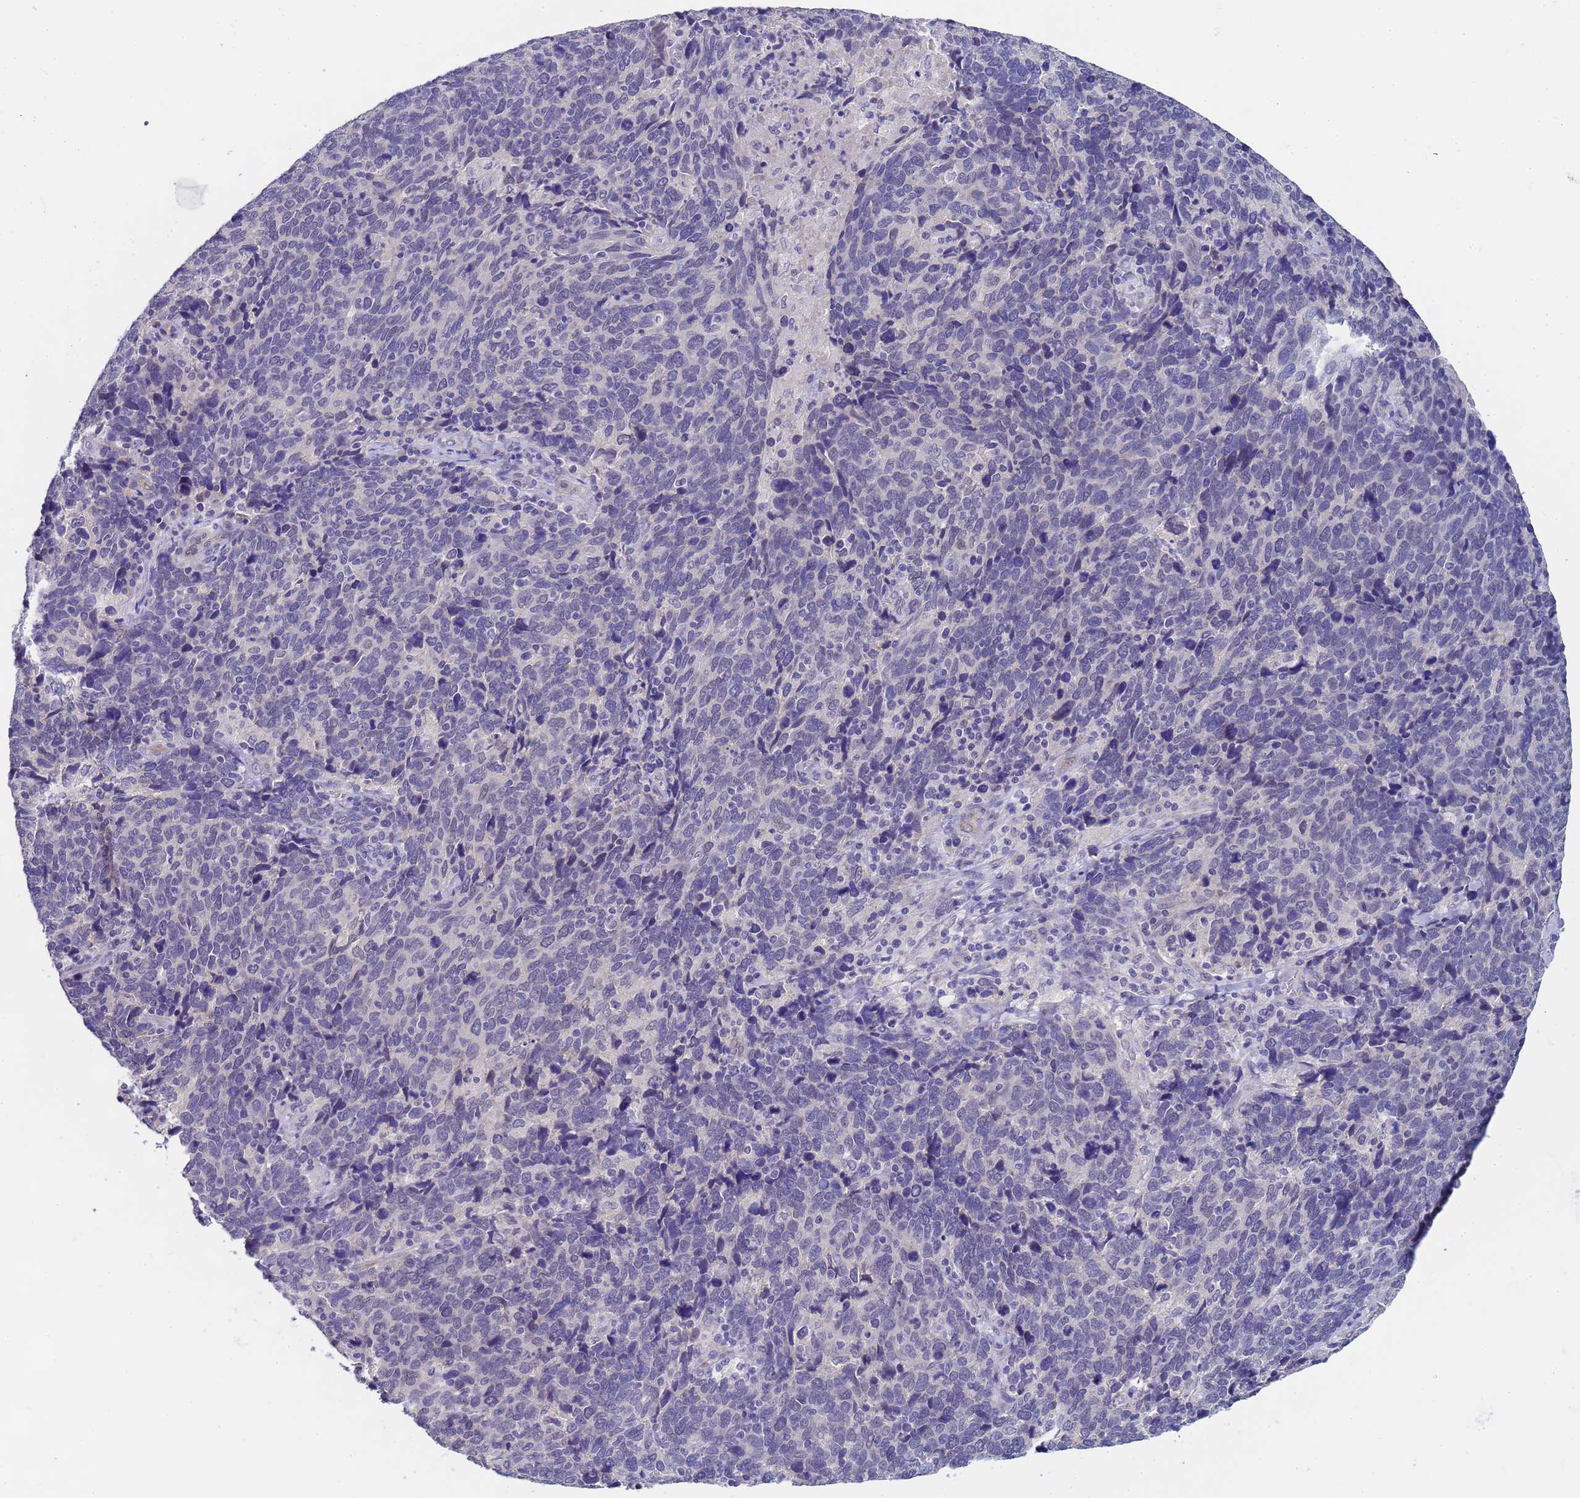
{"staining": {"intensity": "negative", "quantity": "none", "location": "none"}, "tissue": "cervical cancer", "cell_type": "Tumor cells", "image_type": "cancer", "snomed": [{"axis": "morphology", "description": "Squamous cell carcinoma, NOS"}, {"axis": "topography", "description": "Cervix"}], "caption": "A photomicrograph of squamous cell carcinoma (cervical) stained for a protein shows no brown staining in tumor cells. Brightfield microscopy of IHC stained with DAB (3,3'-diaminobenzidine) (brown) and hematoxylin (blue), captured at high magnification.", "gene": "TRMT10A", "patient": {"sex": "female", "age": 41}}